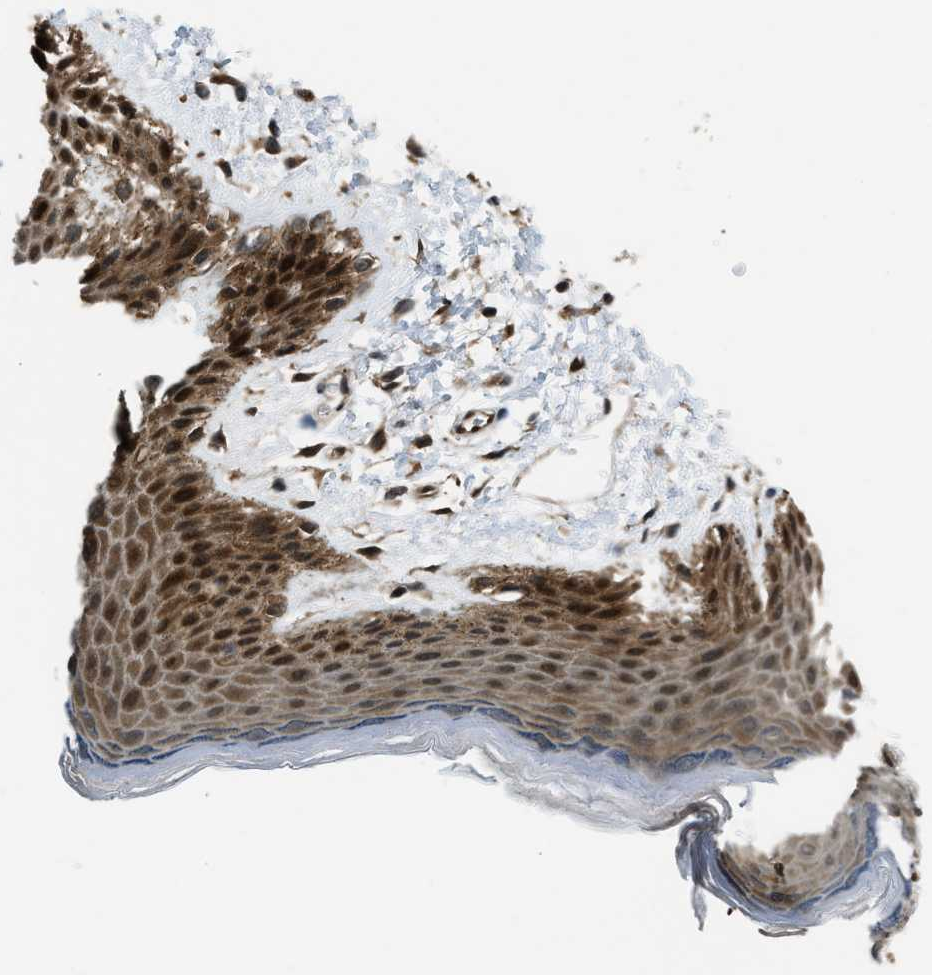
{"staining": {"intensity": "moderate", "quantity": ">75%", "location": "cytoplasmic/membranous,nuclear"}, "tissue": "skin", "cell_type": "Epidermal cells", "image_type": "normal", "snomed": [{"axis": "morphology", "description": "Normal tissue, NOS"}, {"axis": "topography", "description": "Anal"}], "caption": "Moderate cytoplasmic/membranous,nuclear positivity for a protein is present in approximately >75% of epidermal cells of unremarkable skin using immunohistochemistry (IHC).", "gene": "NUDCD3", "patient": {"sex": "male", "age": 44}}